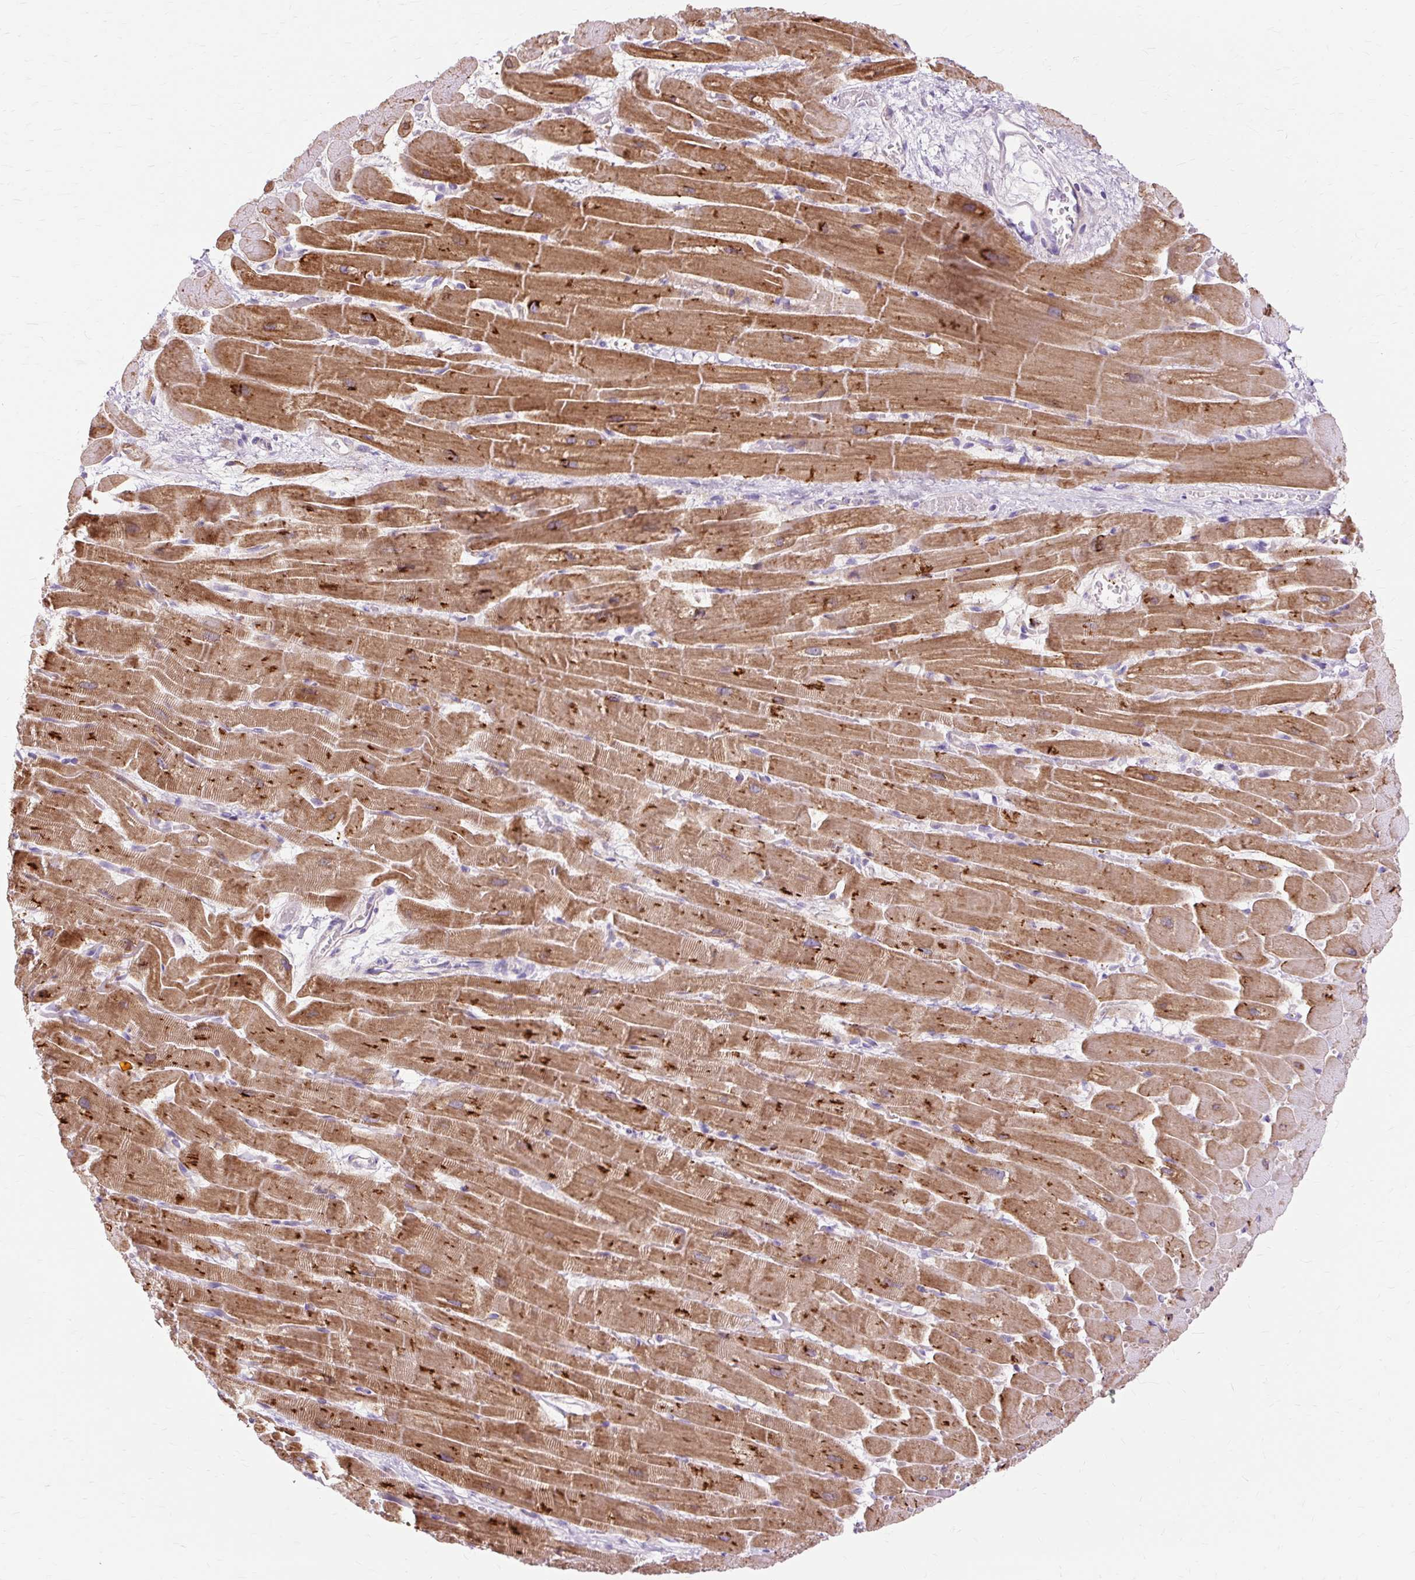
{"staining": {"intensity": "moderate", "quantity": ">75%", "location": "cytoplasmic/membranous"}, "tissue": "heart muscle", "cell_type": "Cardiomyocytes", "image_type": "normal", "snomed": [{"axis": "morphology", "description": "Normal tissue, NOS"}, {"axis": "topography", "description": "Heart"}], "caption": "A medium amount of moderate cytoplasmic/membranous positivity is identified in approximately >75% of cardiomyocytes in benign heart muscle. The protein of interest is shown in brown color, while the nuclei are stained blue.", "gene": "DCTN4", "patient": {"sex": "male", "age": 37}}